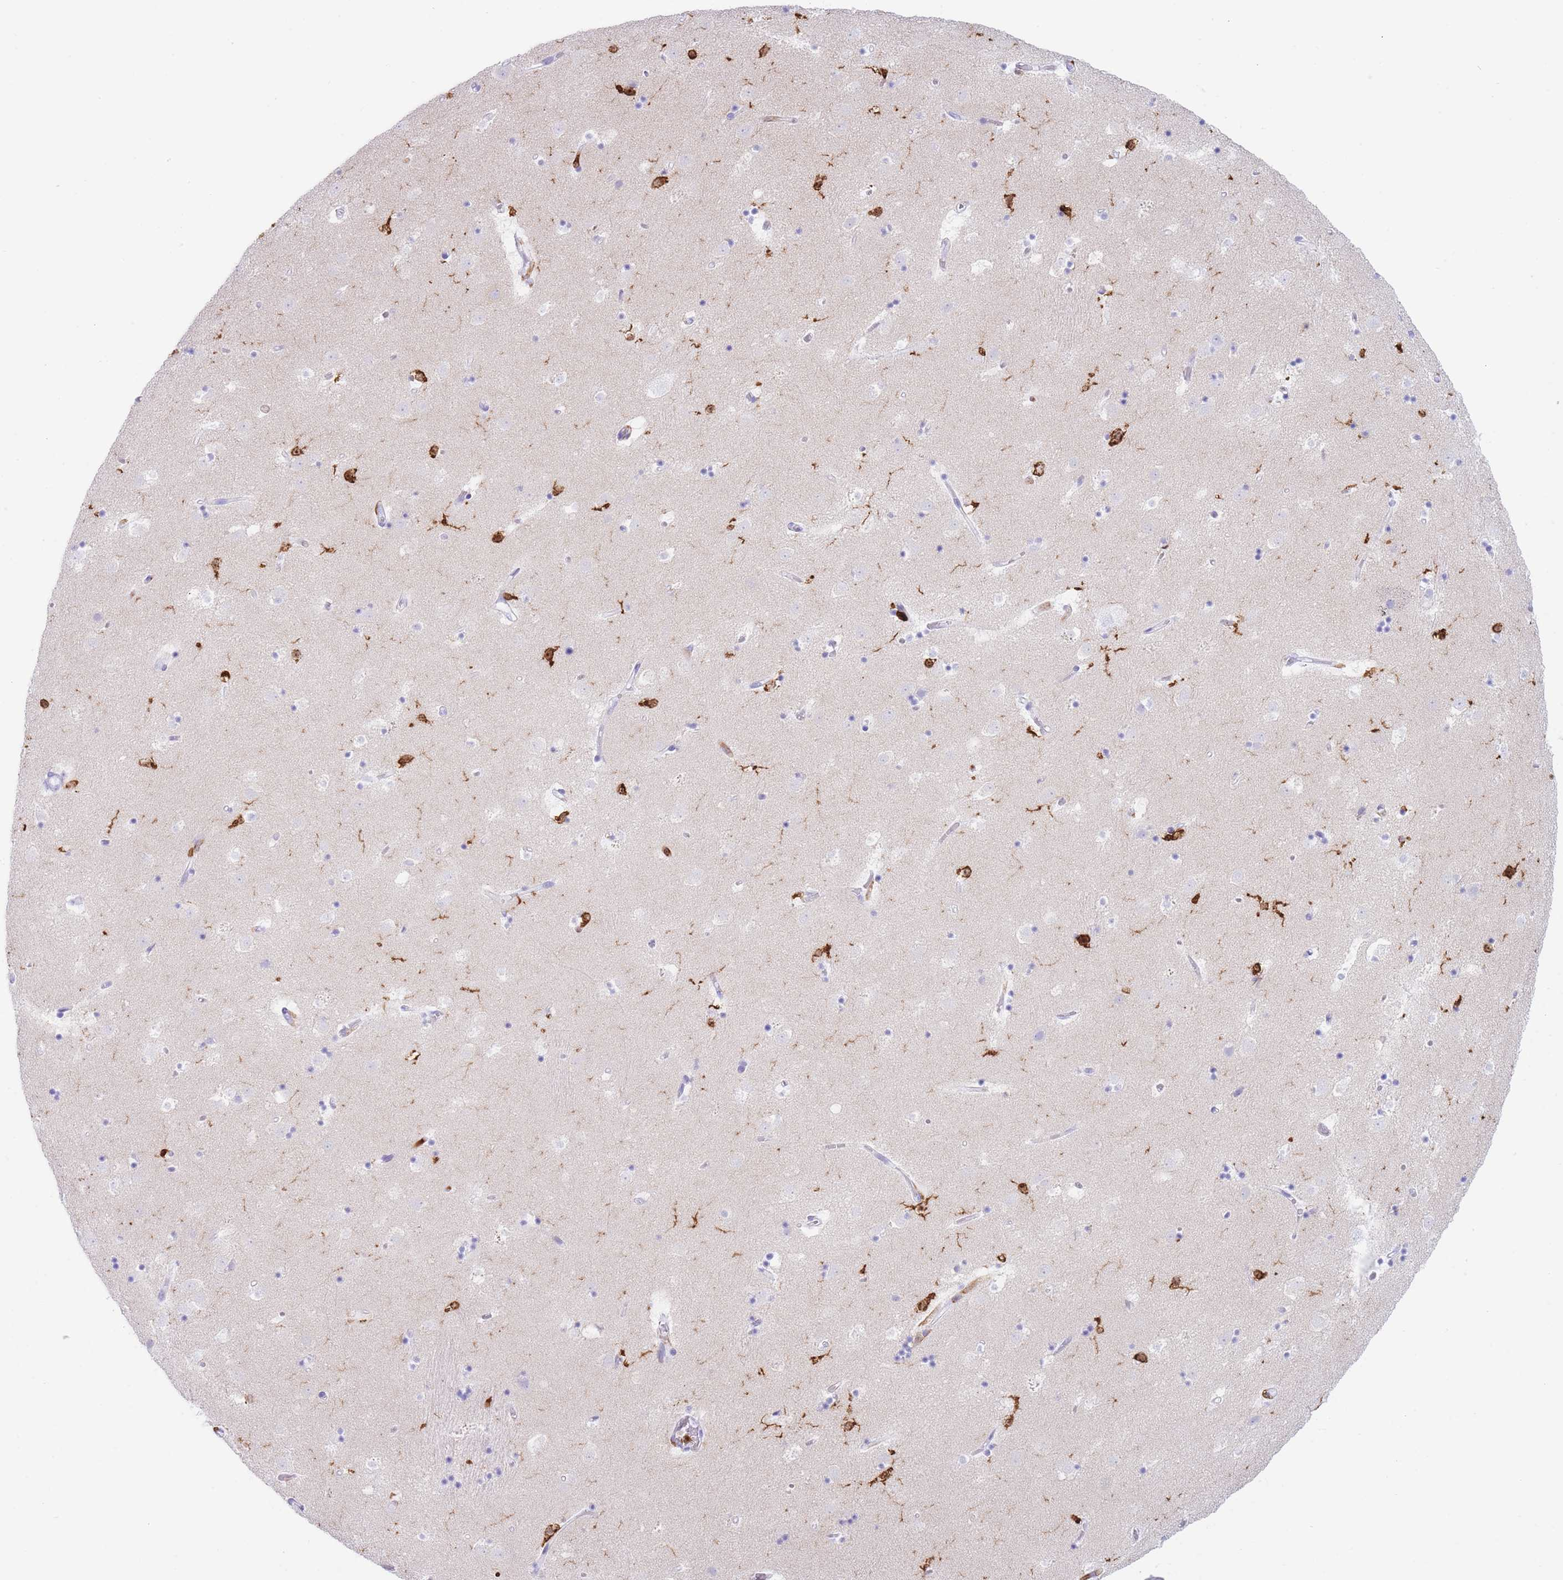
{"staining": {"intensity": "strong", "quantity": "25%-75%", "location": "cytoplasmic/membranous"}, "tissue": "caudate", "cell_type": "Glial cells", "image_type": "normal", "snomed": [{"axis": "morphology", "description": "Normal tissue, NOS"}, {"axis": "topography", "description": "Lateral ventricle wall"}], "caption": "Glial cells exhibit strong cytoplasmic/membranous expression in approximately 25%-75% of cells in normal caudate. The staining was performed using DAB (3,3'-diaminobenzidine) to visualize the protein expression in brown, while the nuclei were stained in blue with hematoxylin (Magnification: 20x).", "gene": "CORO1A", "patient": {"sex": "male", "age": 58}}